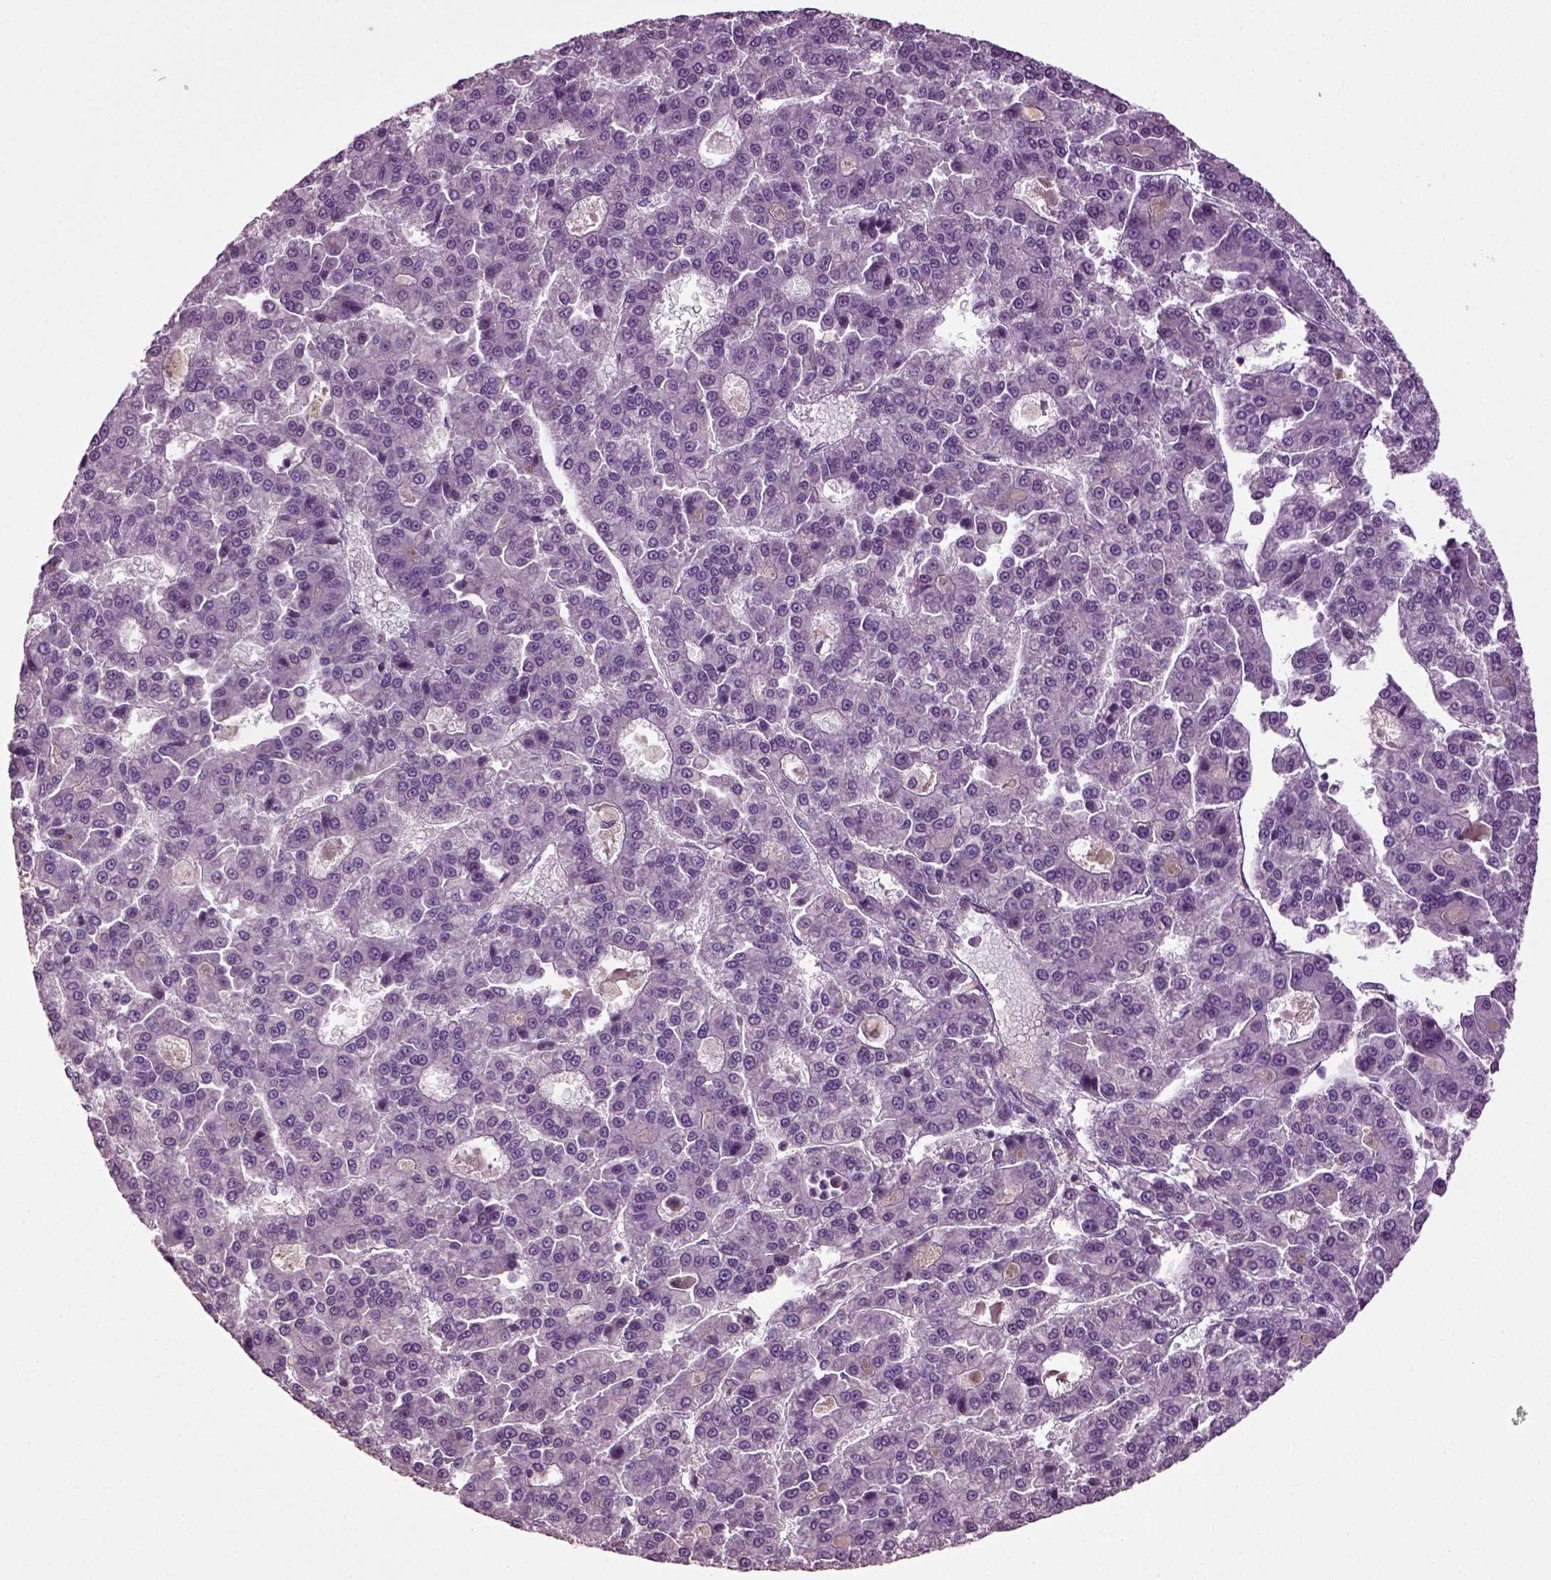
{"staining": {"intensity": "negative", "quantity": "none", "location": "none"}, "tissue": "liver cancer", "cell_type": "Tumor cells", "image_type": "cancer", "snomed": [{"axis": "morphology", "description": "Carcinoma, Hepatocellular, NOS"}, {"axis": "topography", "description": "Liver"}], "caption": "Immunohistochemistry (IHC) of human liver cancer (hepatocellular carcinoma) demonstrates no positivity in tumor cells. (DAB (3,3'-diaminobenzidine) immunohistochemistry, high magnification).", "gene": "DEFB118", "patient": {"sex": "male", "age": 70}}